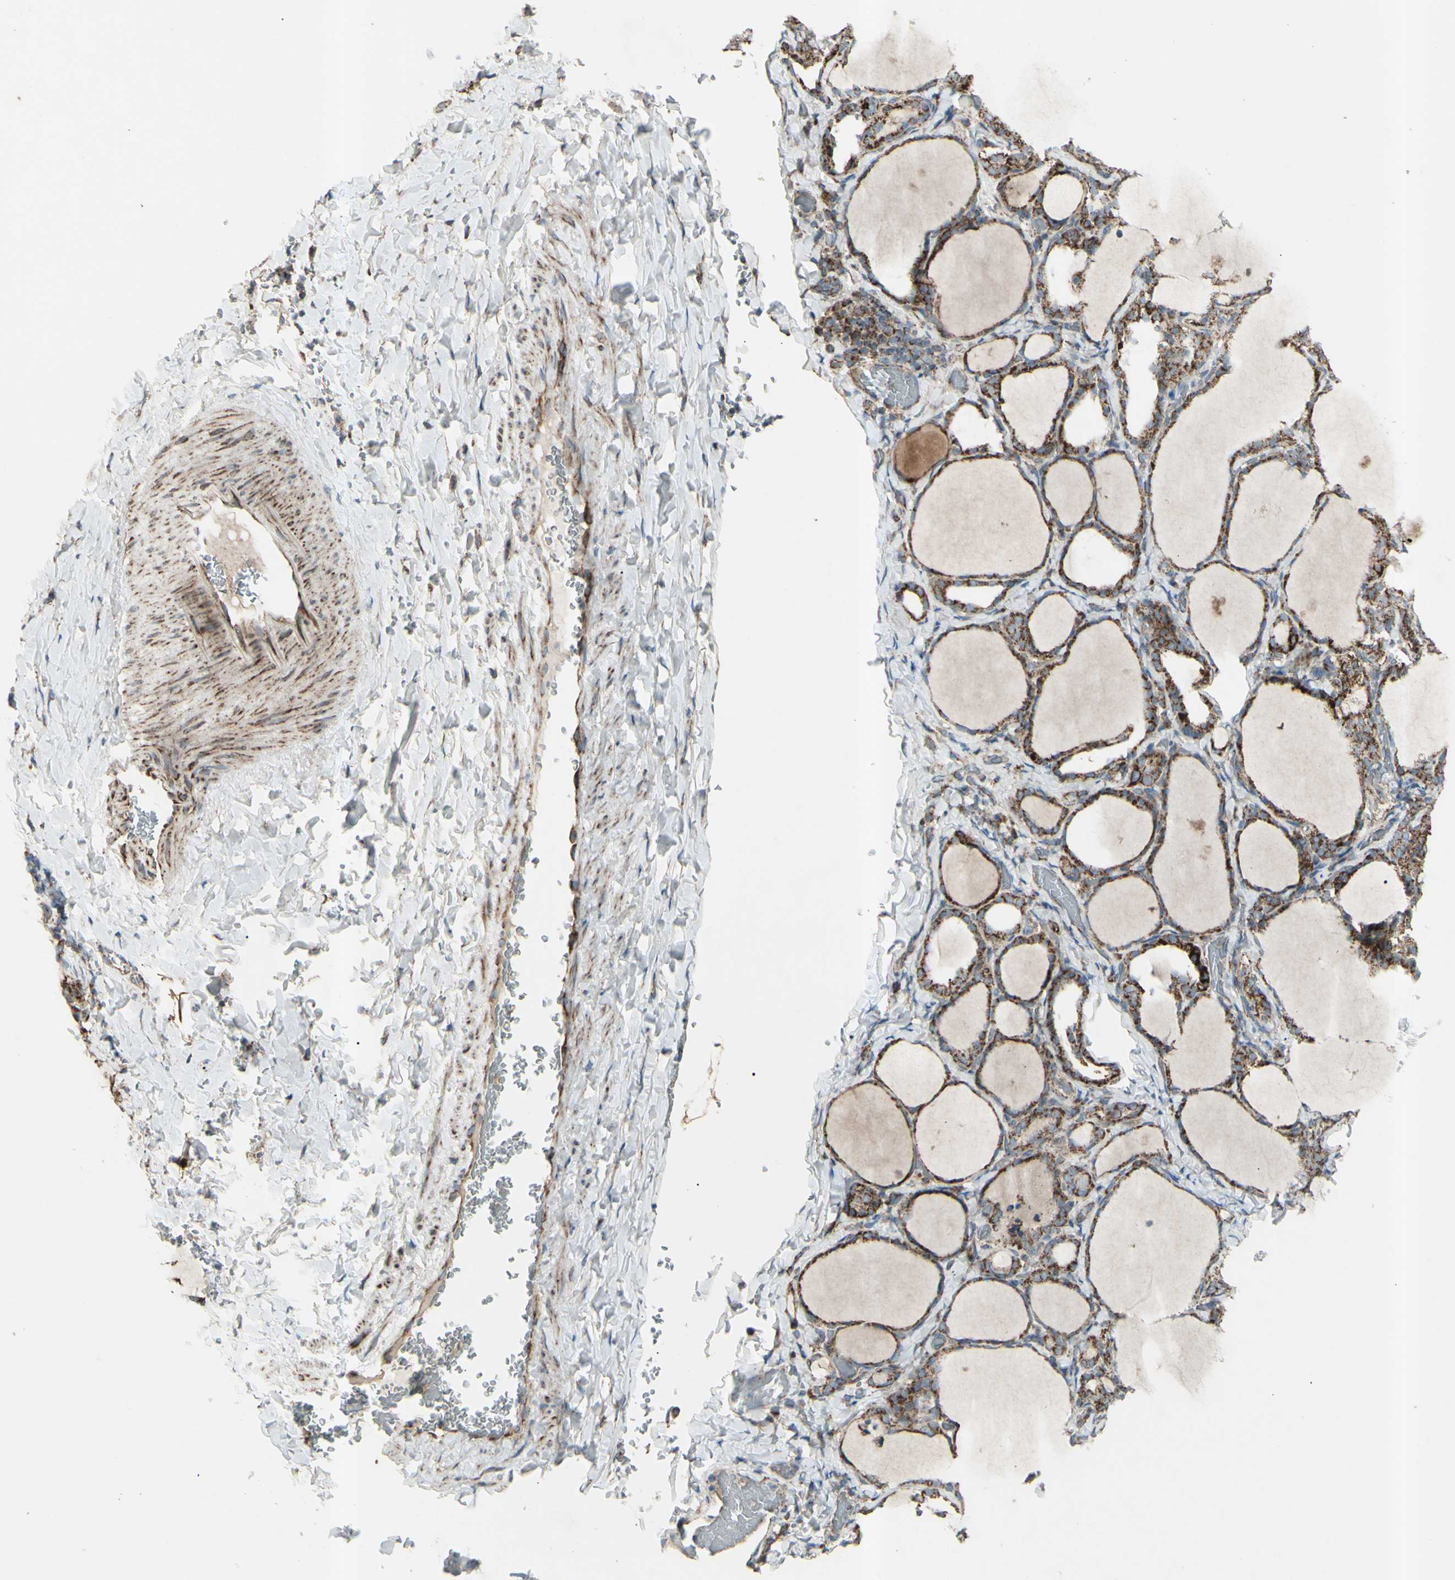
{"staining": {"intensity": "strong", "quantity": ">75%", "location": "cytoplasmic/membranous"}, "tissue": "thyroid gland", "cell_type": "Glandular cells", "image_type": "normal", "snomed": [{"axis": "morphology", "description": "Normal tissue, NOS"}, {"axis": "morphology", "description": "Papillary adenocarcinoma, NOS"}, {"axis": "topography", "description": "Thyroid gland"}], "caption": "About >75% of glandular cells in normal thyroid gland reveal strong cytoplasmic/membranous protein positivity as visualized by brown immunohistochemical staining.", "gene": "RHOT1", "patient": {"sex": "female", "age": 30}}